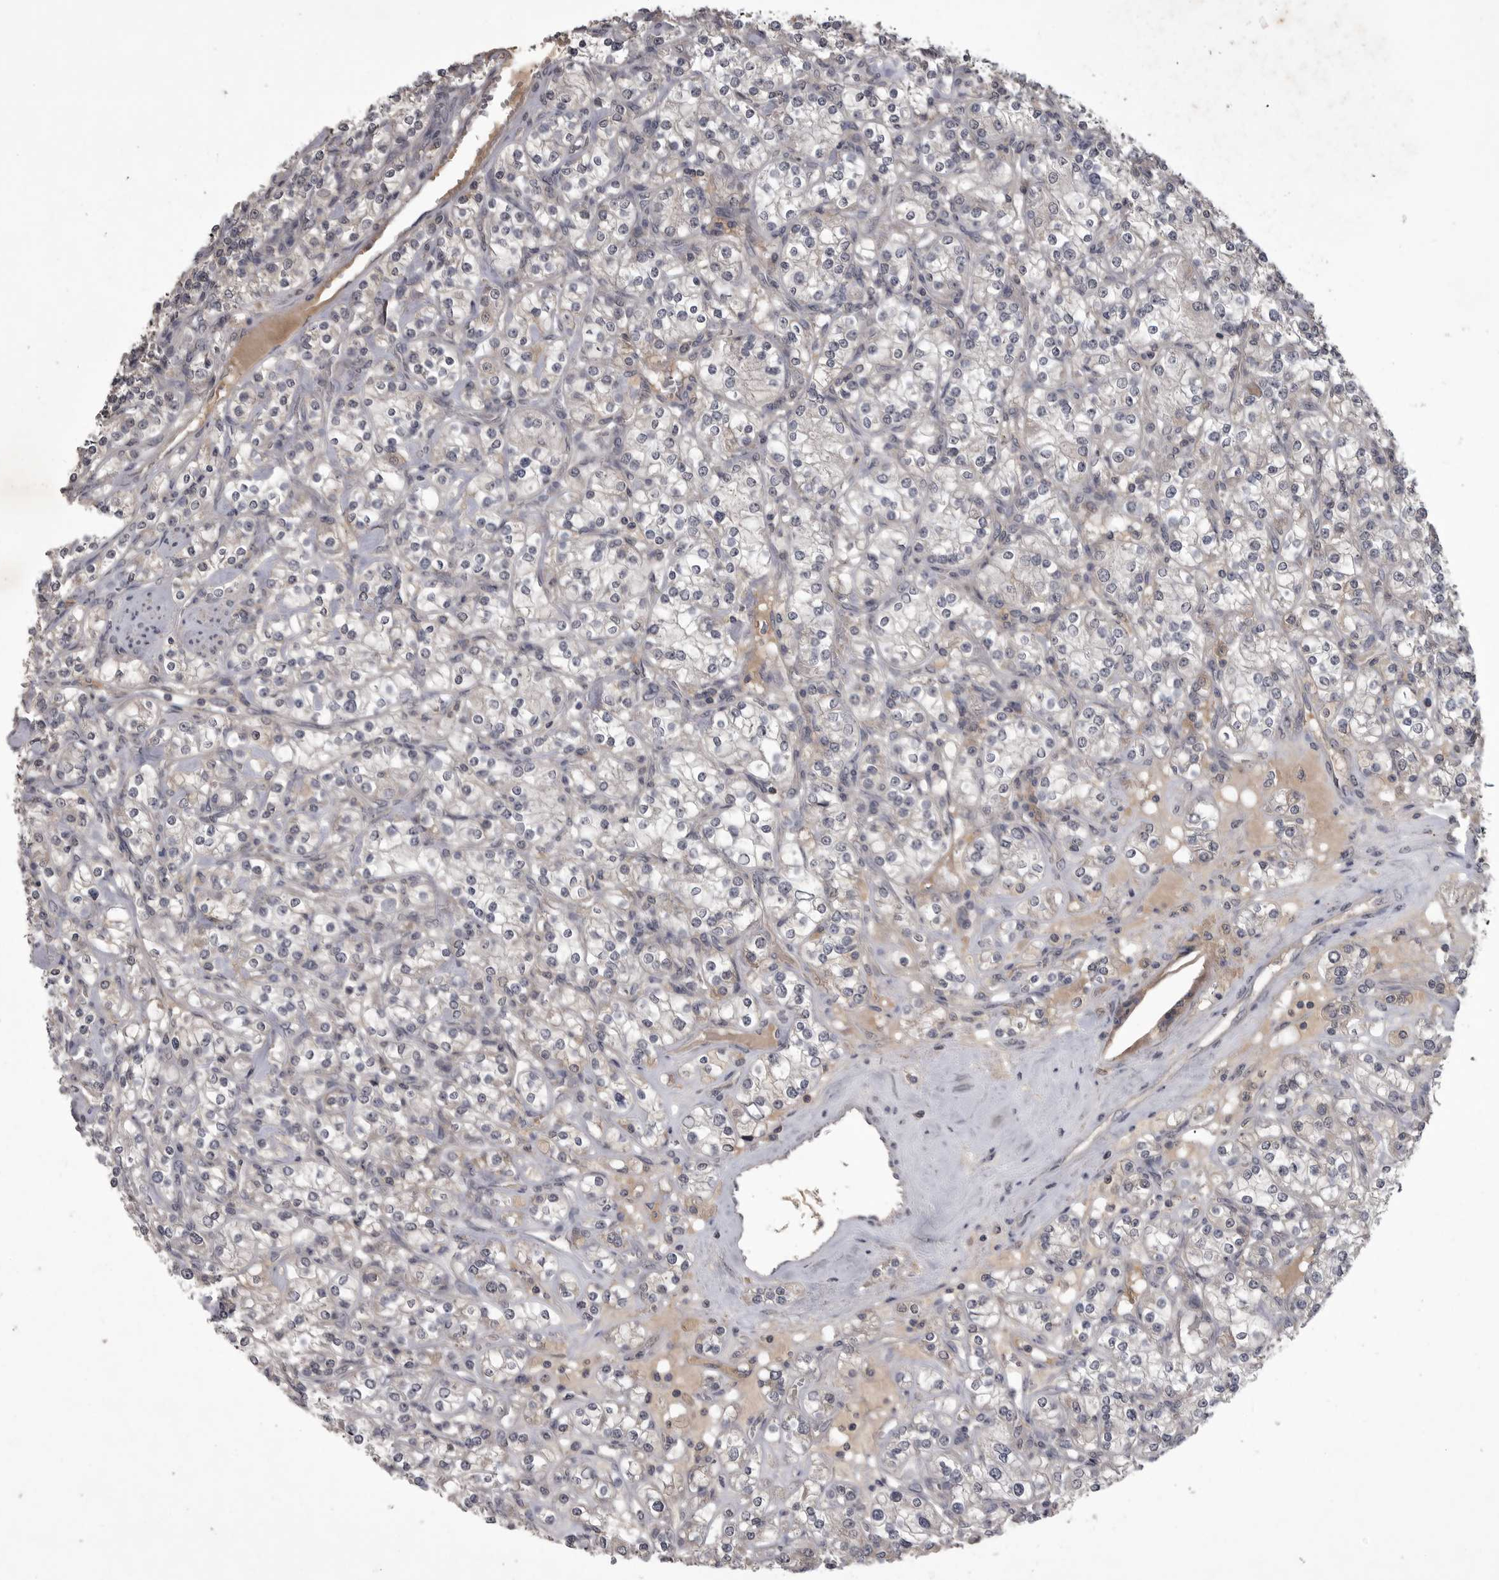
{"staining": {"intensity": "negative", "quantity": "none", "location": "none"}, "tissue": "renal cancer", "cell_type": "Tumor cells", "image_type": "cancer", "snomed": [{"axis": "morphology", "description": "Adenocarcinoma, NOS"}, {"axis": "topography", "description": "Kidney"}], "caption": "Tumor cells are negative for brown protein staining in renal cancer.", "gene": "ZNF114", "patient": {"sex": "male", "age": 77}}